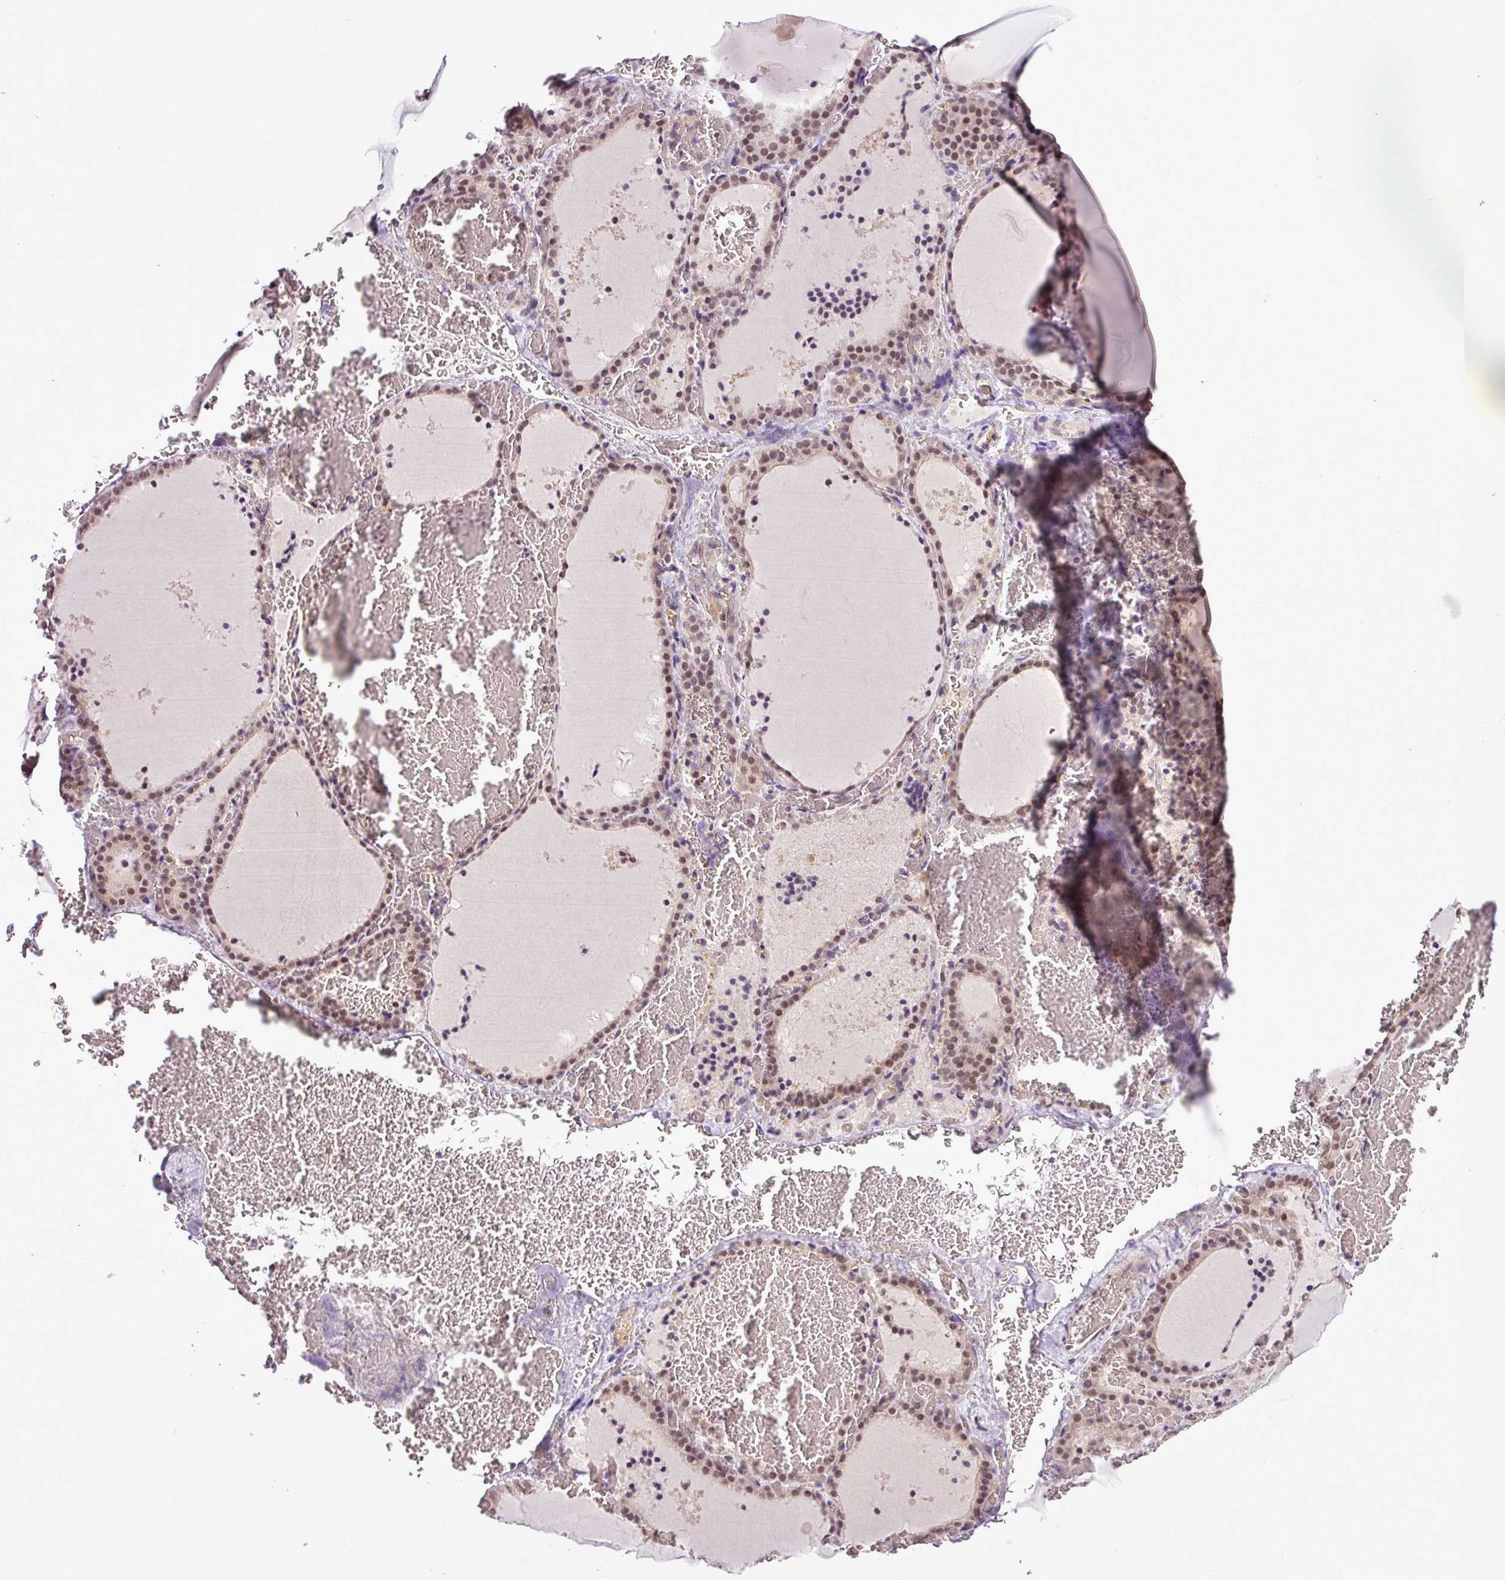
{"staining": {"intensity": "moderate", "quantity": ">75%", "location": "nuclear"}, "tissue": "thyroid gland", "cell_type": "Glandular cells", "image_type": "normal", "snomed": [{"axis": "morphology", "description": "Normal tissue, NOS"}, {"axis": "topography", "description": "Thyroid gland"}], "caption": "Glandular cells reveal moderate nuclear positivity in approximately >75% of cells in benign thyroid gland.", "gene": "MFHAS1", "patient": {"sex": "female", "age": 39}}